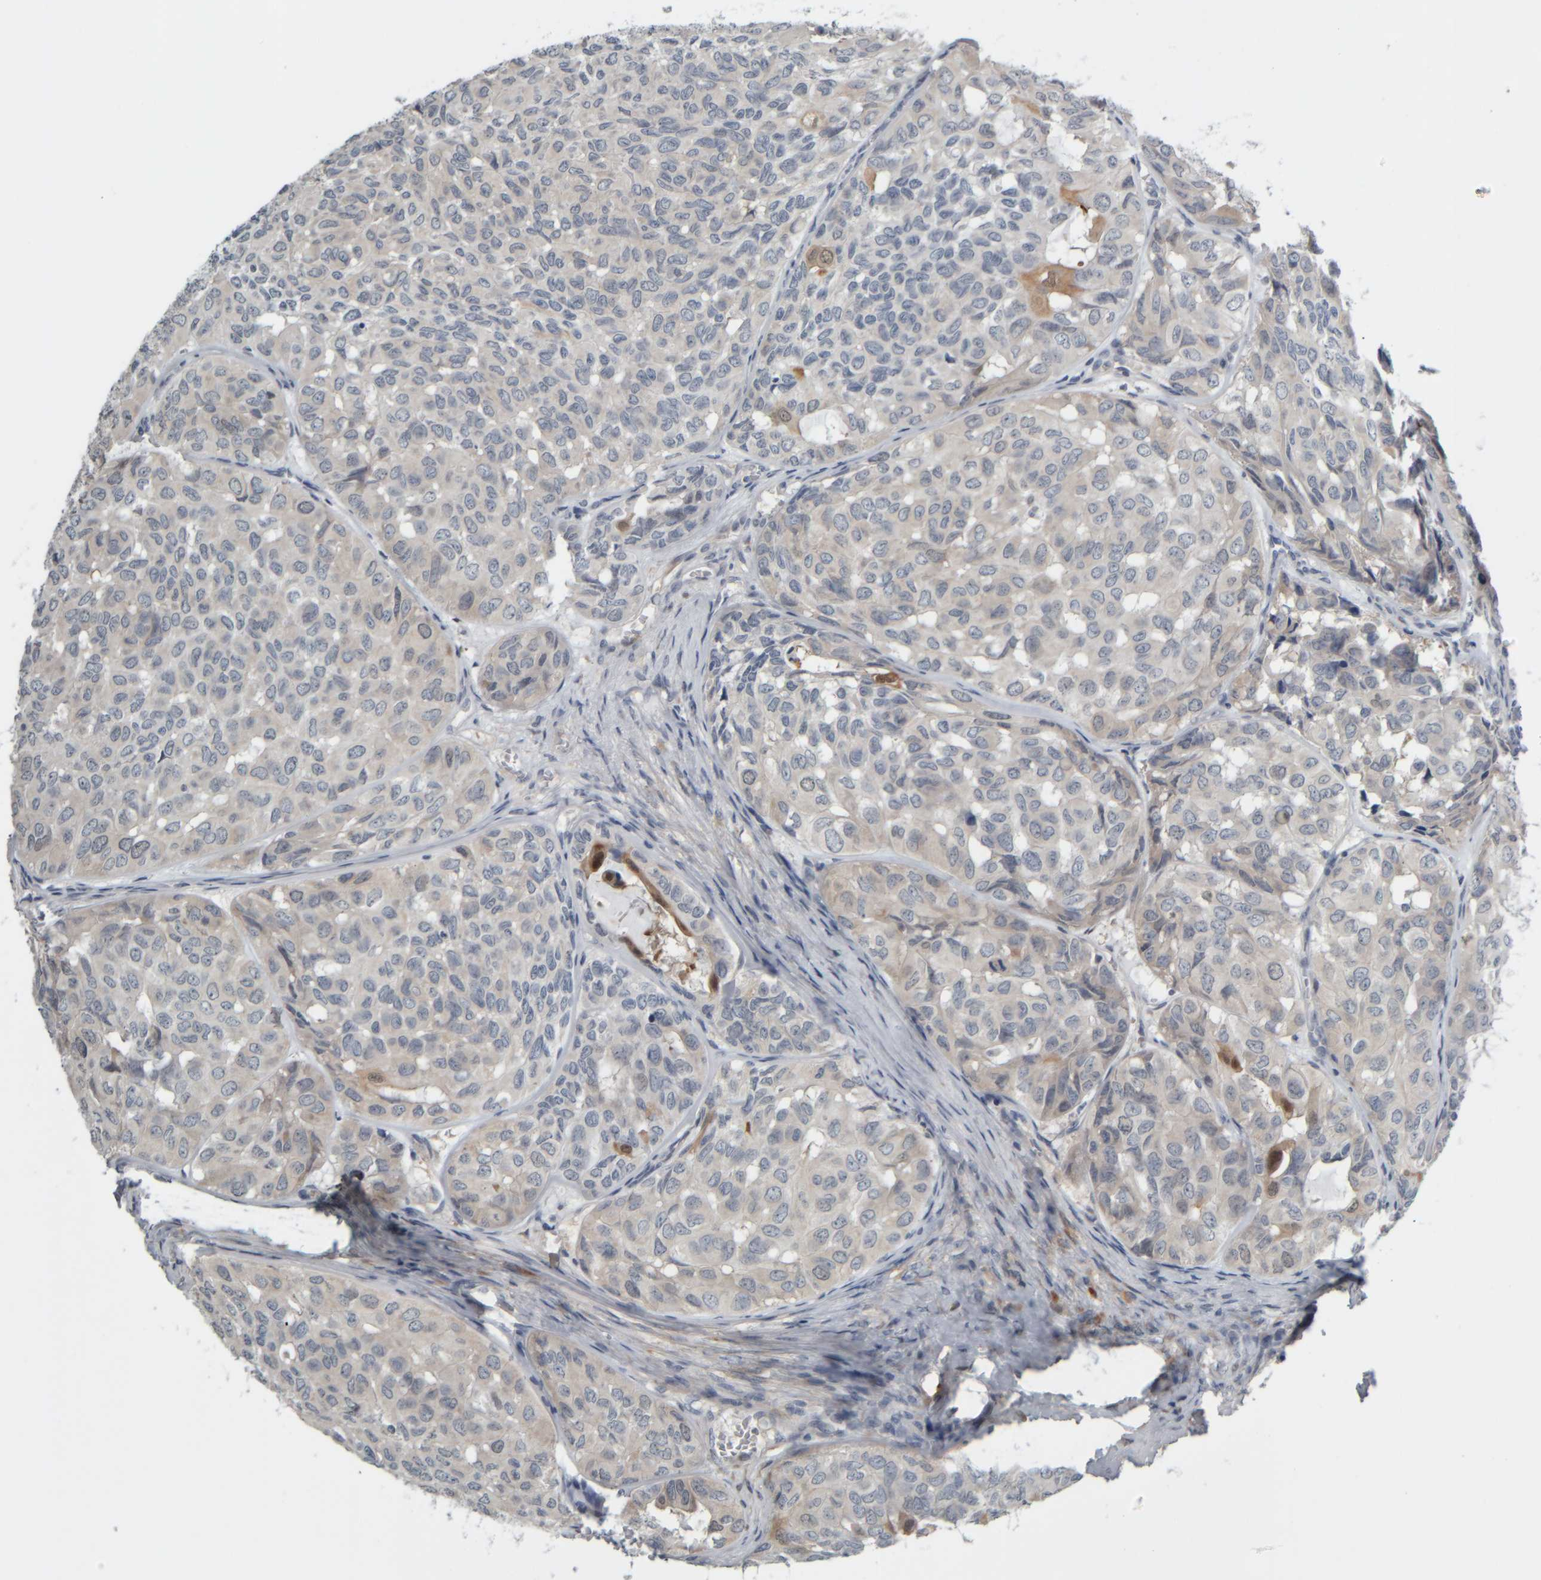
{"staining": {"intensity": "weak", "quantity": "<25%", "location": "cytoplasmic/membranous,nuclear"}, "tissue": "head and neck cancer", "cell_type": "Tumor cells", "image_type": "cancer", "snomed": [{"axis": "morphology", "description": "Adenocarcinoma, NOS"}, {"axis": "topography", "description": "Salivary gland, NOS"}, {"axis": "topography", "description": "Head-Neck"}], "caption": "Histopathology image shows no protein expression in tumor cells of head and neck cancer (adenocarcinoma) tissue.", "gene": "COL14A1", "patient": {"sex": "female", "age": 76}}